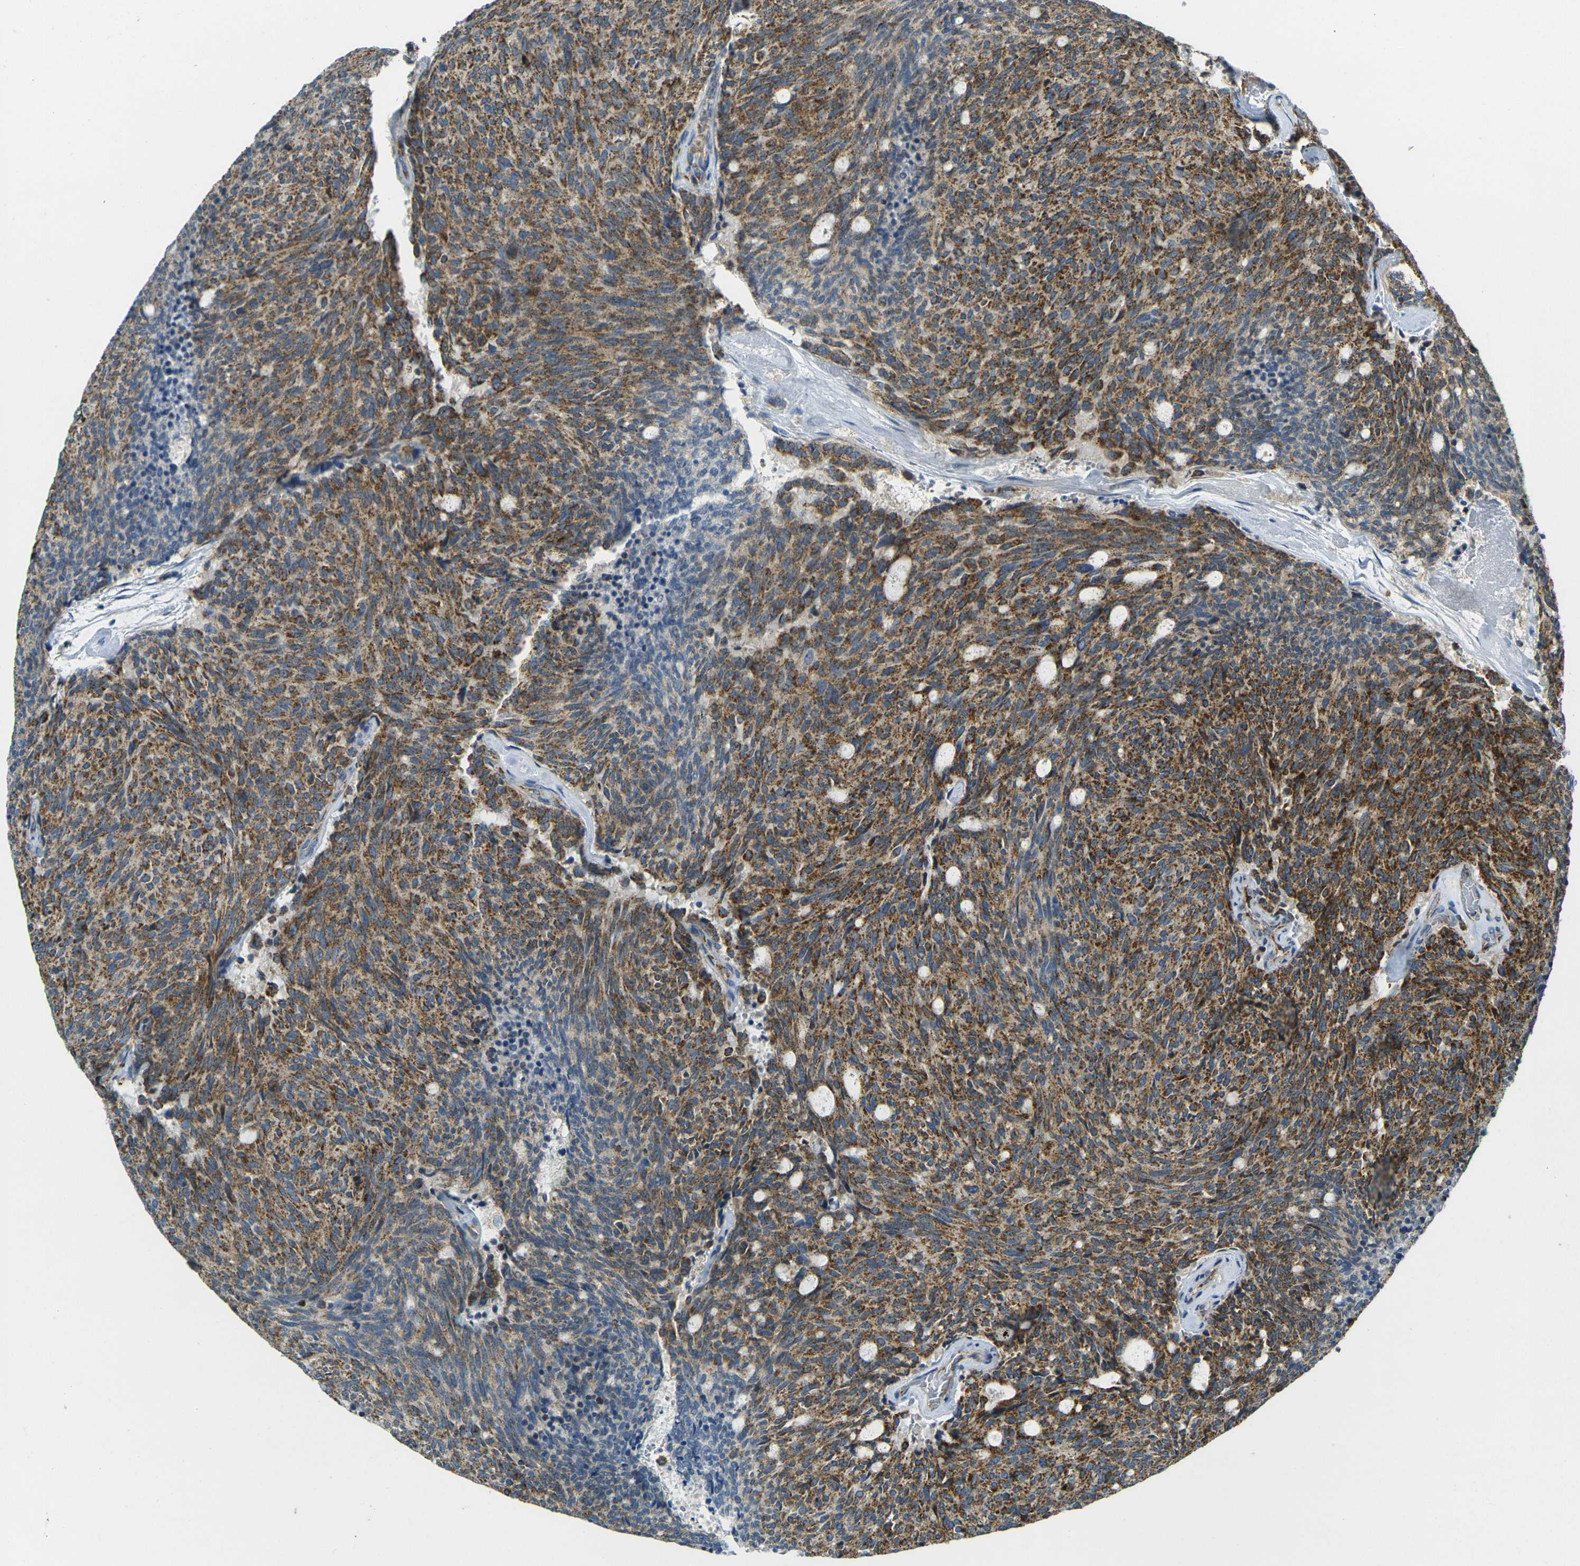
{"staining": {"intensity": "strong", "quantity": ">75%", "location": "cytoplasmic/membranous"}, "tissue": "carcinoid", "cell_type": "Tumor cells", "image_type": "cancer", "snomed": [{"axis": "morphology", "description": "Carcinoid, malignant, NOS"}, {"axis": "topography", "description": "Pancreas"}], "caption": "Immunohistochemistry (IHC) (DAB (3,3'-diaminobenzidine)) staining of human carcinoid shows strong cytoplasmic/membranous protein staining in about >75% of tumor cells.", "gene": "IGF1R", "patient": {"sex": "female", "age": 54}}